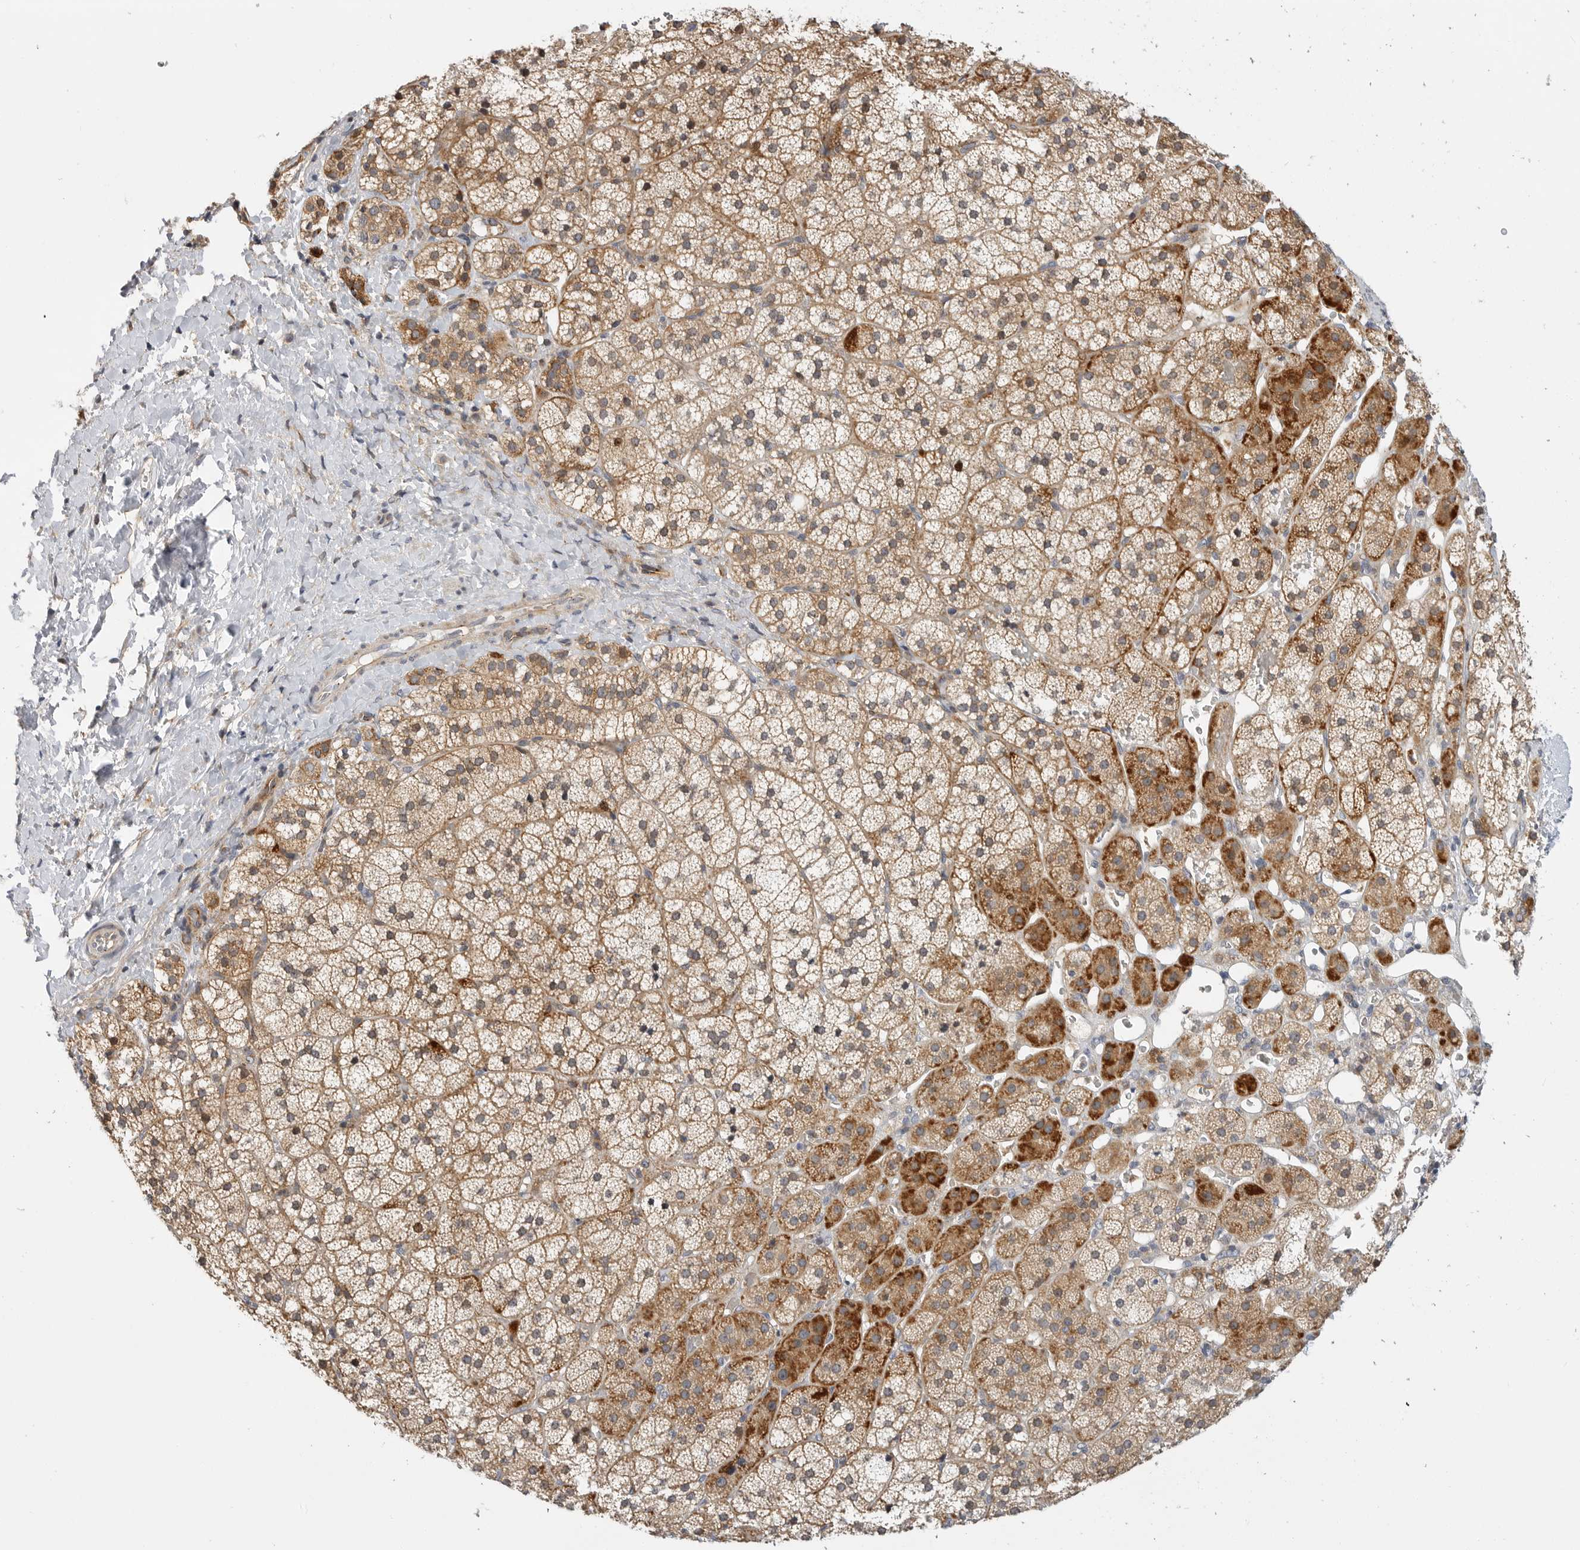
{"staining": {"intensity": "moderate", "quantity": ">75%", "location": "cytoplasmic/membranous"}, "tissue": "adrenal gland", "cell_type": "Glandular cells", "image_type": "normal", "snomed": [{"axis": "morphology", "description": "Normal tissue, NOS"}, {"axis": "topography", "description": "Adrenal gland"}], "caption": "IHC of unremarkable adrenal gland reveals medium levels of moderate cytoplasmic/membranous positivity in approximately >75% of glandular cells.", "gene": "CSNK1G3", "patient": {"sex": "female", "age": 44}}